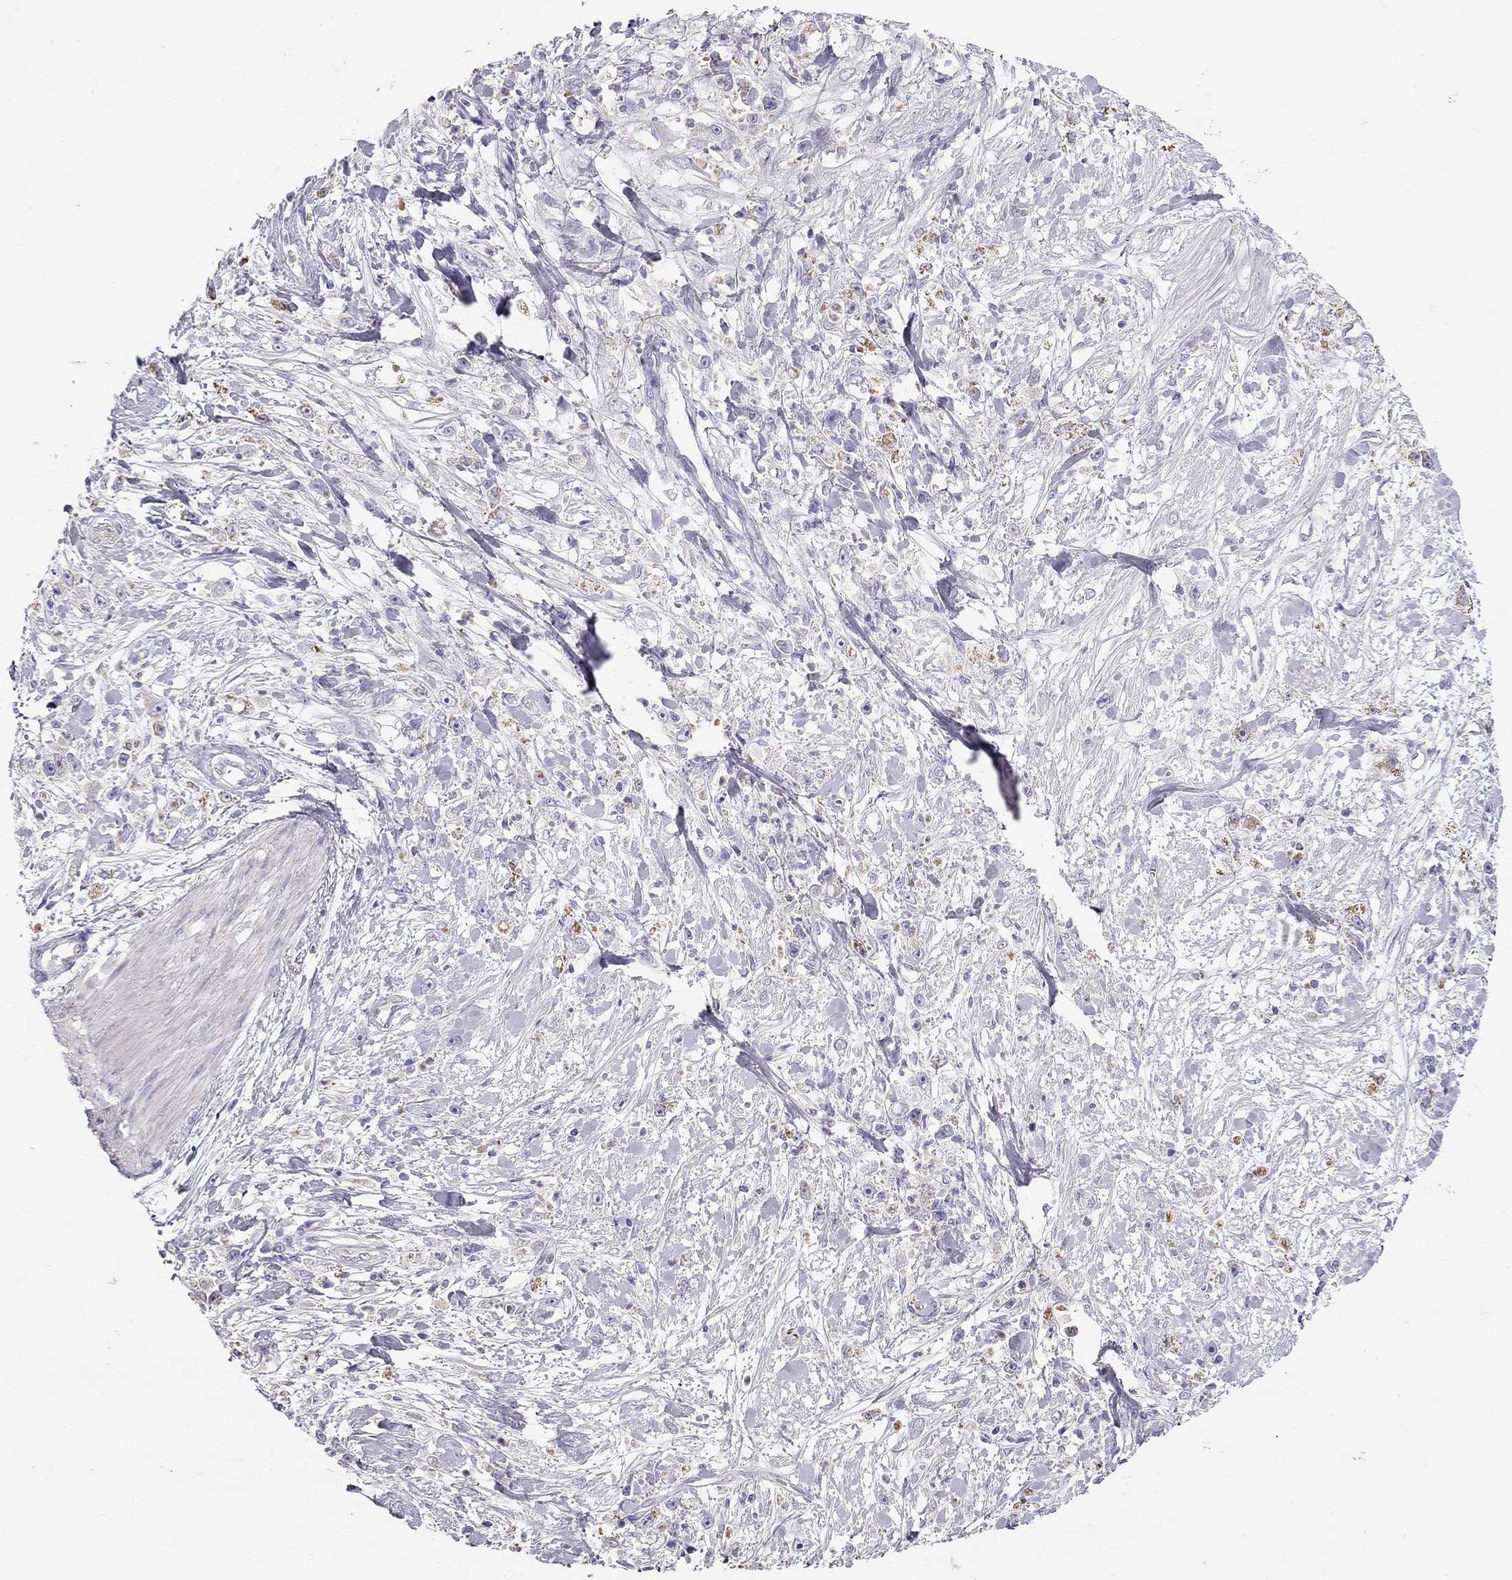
{"staining": {"intensity": "negative", "quantity": "none", "location": "none"}, "tissue": "stomach cancer", "cell_type": "Tumor cells", "image_type": "cancer", "snomed": [{"axis": "morphology", "description": "Adenocarcinoma, NOS"}, {"axis": "topography", "description": "Stomach"}], "caption": "The histopathology image reveals no staining of tumor cells in stomach adenocarcinoma. (DAB immunohistochemistry, high magnification).", "gene": "TDRD6", "patient": {"sex": "female", "age": 59}}